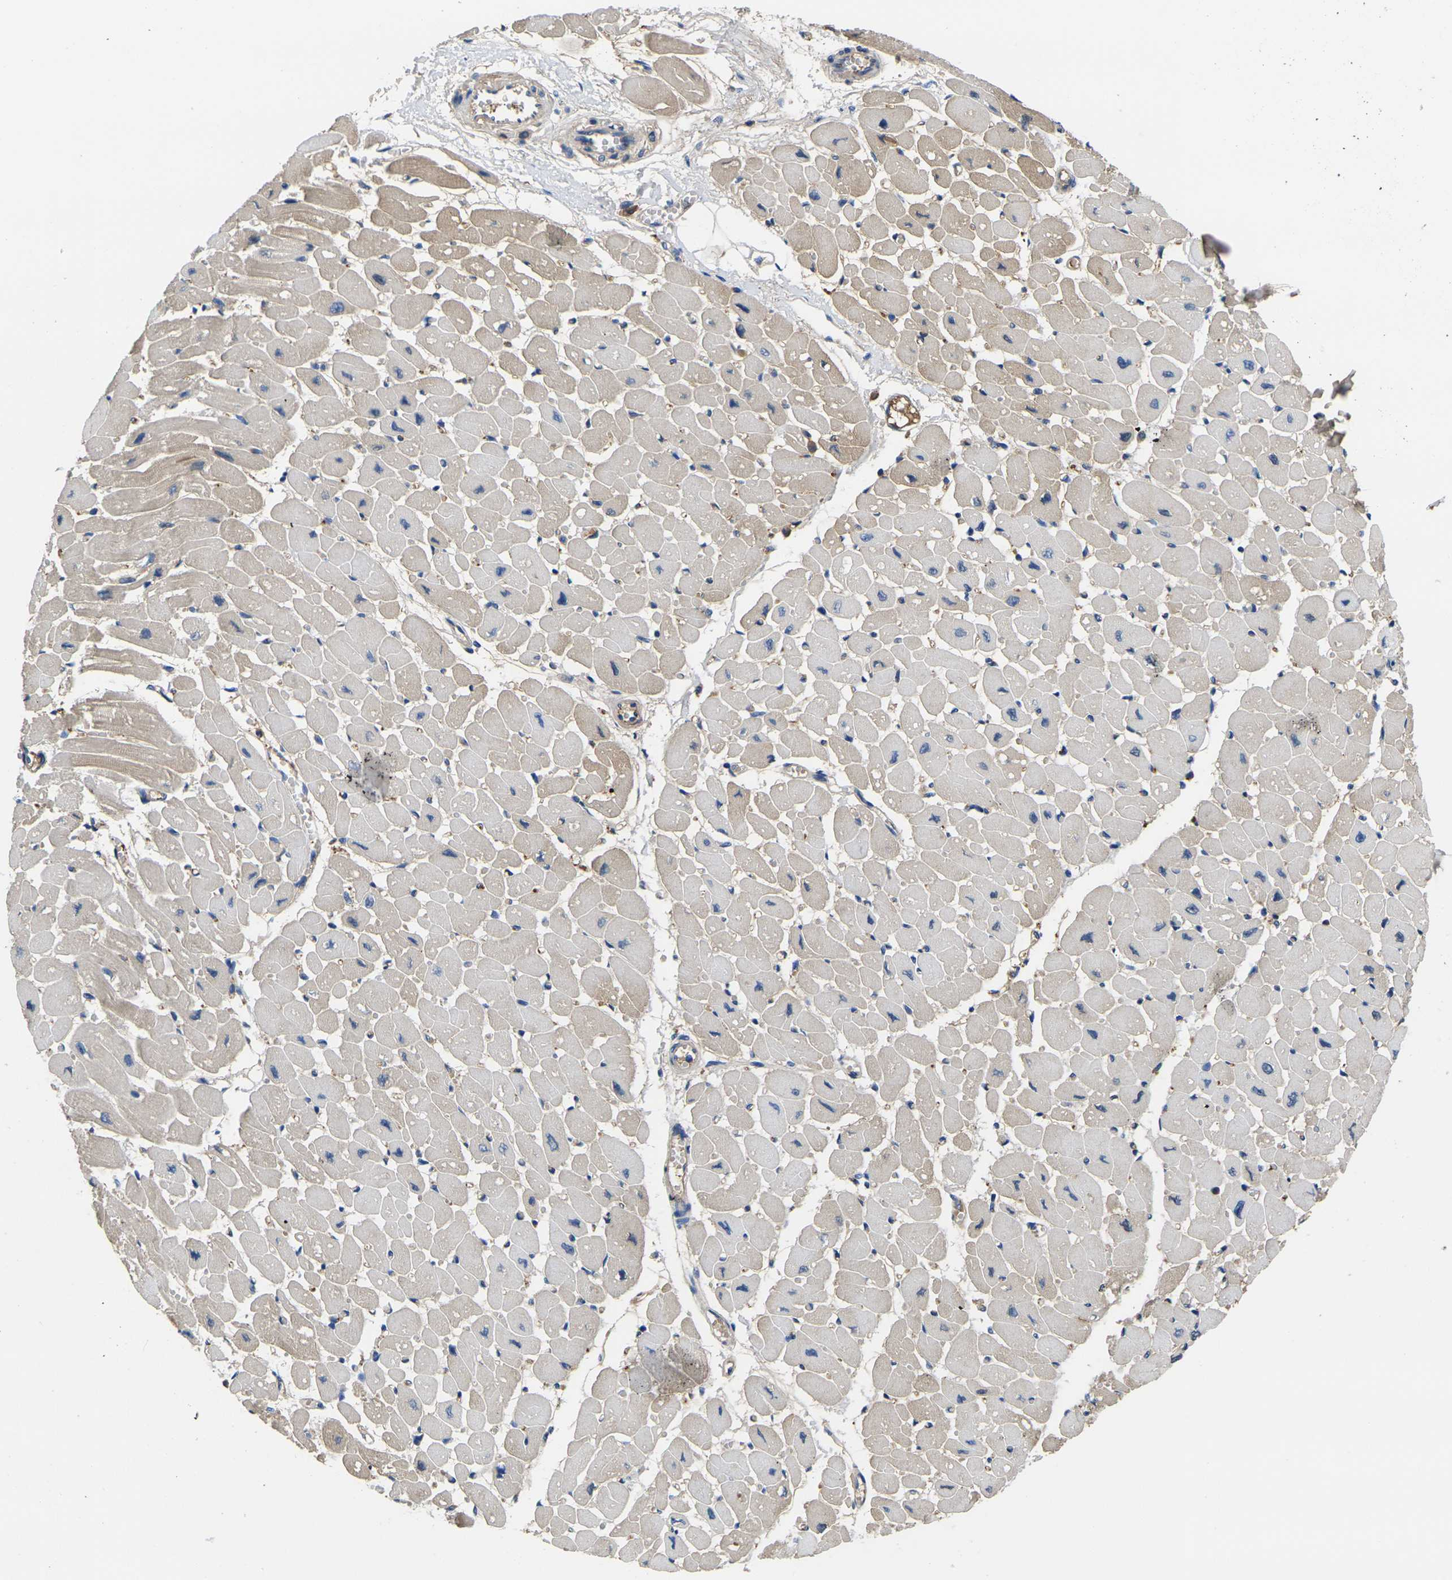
{"staining": {"intensity": "weak", "quantity": "<25%", "location": "cytoplasmic/membranous"}, "tissue": "heart muscle", "cell_type": "Cardiomyocytes", "image_type": "normal", "snomed": [{"axis": "morphology", "description": "Normal tissue, NOS"}, {"axis": "topography", "description": "Heart"}], "caption": "Immunohistochemical staining of normal heart muscle displays no significant staining in cardiomyocytes. Brightfield microscopy of IHC stained with DAB (3,3'-diaminobenzidine) (brown) and hematoxylin (blue), captured at high magnification.", "gene": "GREM2", "patient": {"sex": "female", "age": 54}}